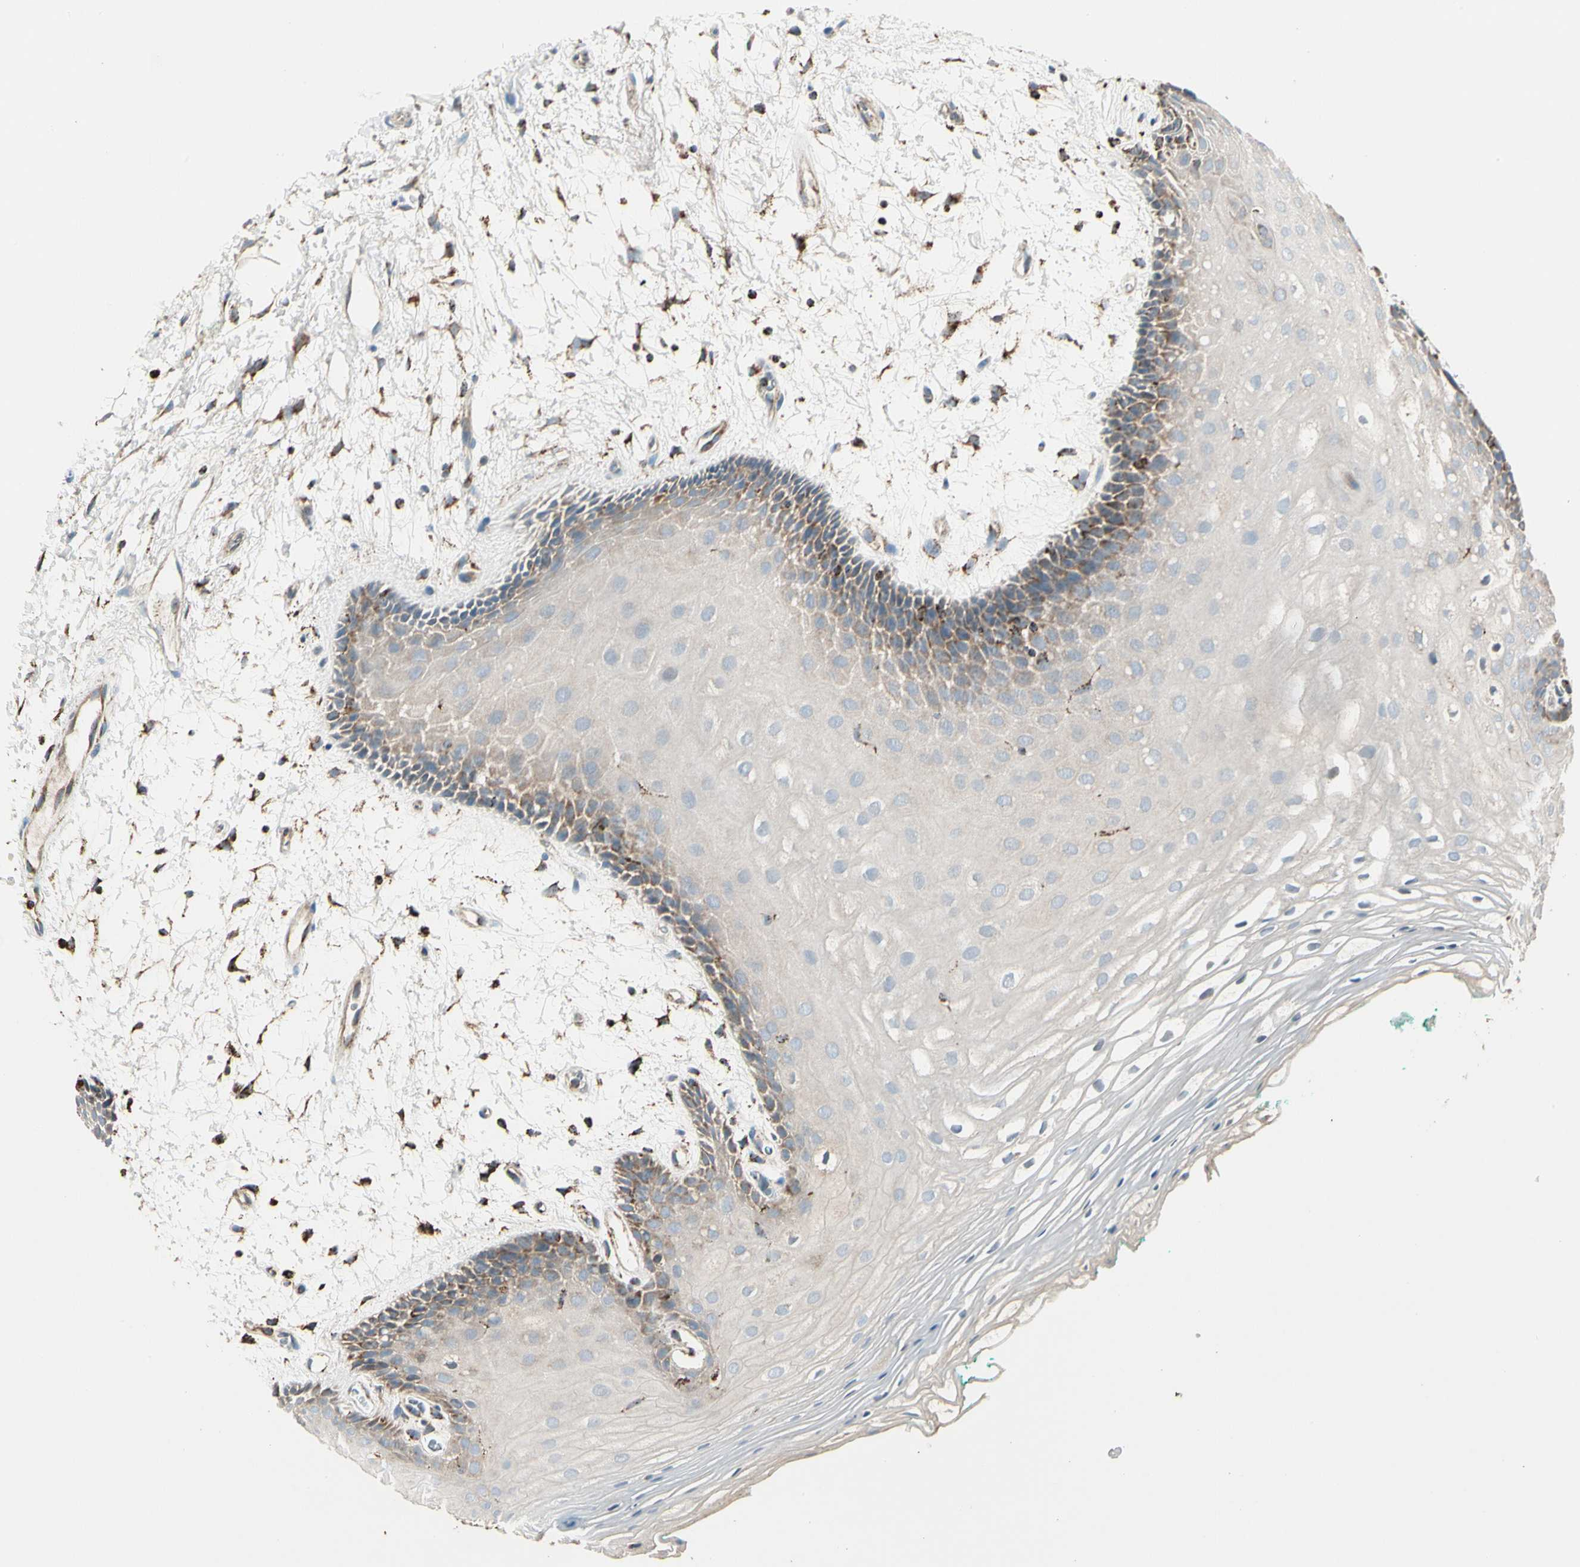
{"staining": {"intensity": "moderate", "quantity": "<25%", "location": "cytoplasmic/membranous"}, "tissue": "oral mucosa", "cell_type": "Squamous epithelial cells", "image_type": "normal", "snomed": [{"axis": "morphology", "description": "Normal tissue, NOS"}, {"axis": "topography", "description": "Skeletal muscle"}, {"axis": "topography", "description": "Oral tissue"}, {"axis": "topography", "description": "Peripheral nerve tissue"}], "caption": "Immunohistochemistry (IHC) image of benign oral mucosa stained for a protein (brown), which exhibits low levels of moderate cytoplasmic/membranous positivity in approximately <25% of squamous epithelial cells.", "gene": "ME2", "patient": {"sex": "female", "age": 84}}